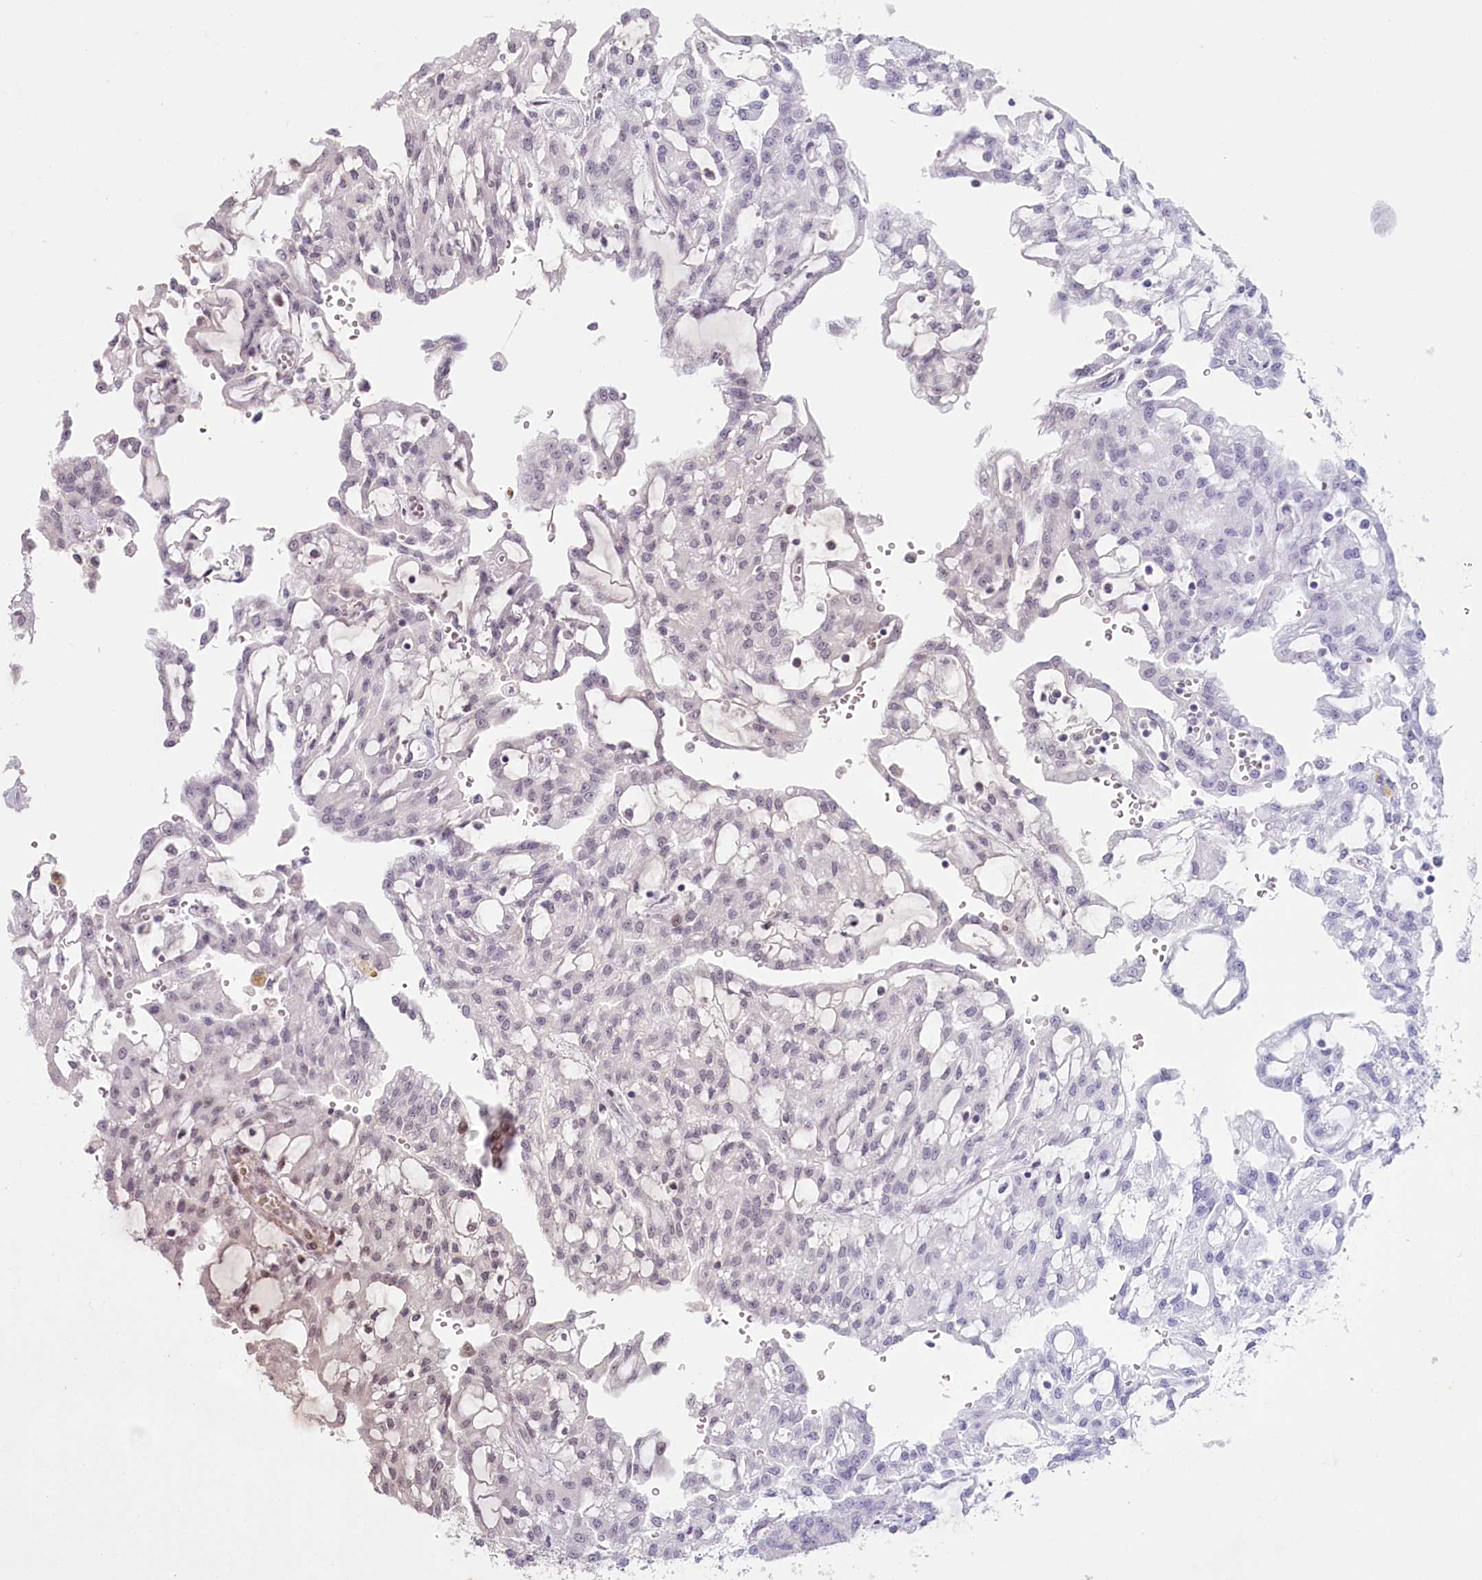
{"staining": {"intensity": "weak", "quantity": "<25%", "location": "nuclear"}, "tissue": "renal cancer", "cell_type": "Tumor cells", "image_type": "cancer", "snomed": [{"axis": "morphology", "description": "Adenocarcinoma, NOS"}, {"axis": "topography", "description": "Kidney"}], "caption": "Immunohistochemical staining of human adenocarcinoma (renal) demonstrates no significant staining in tumor cells.", "gene": "FAM204A", "patient": {"sex": "male", "age": 63}}